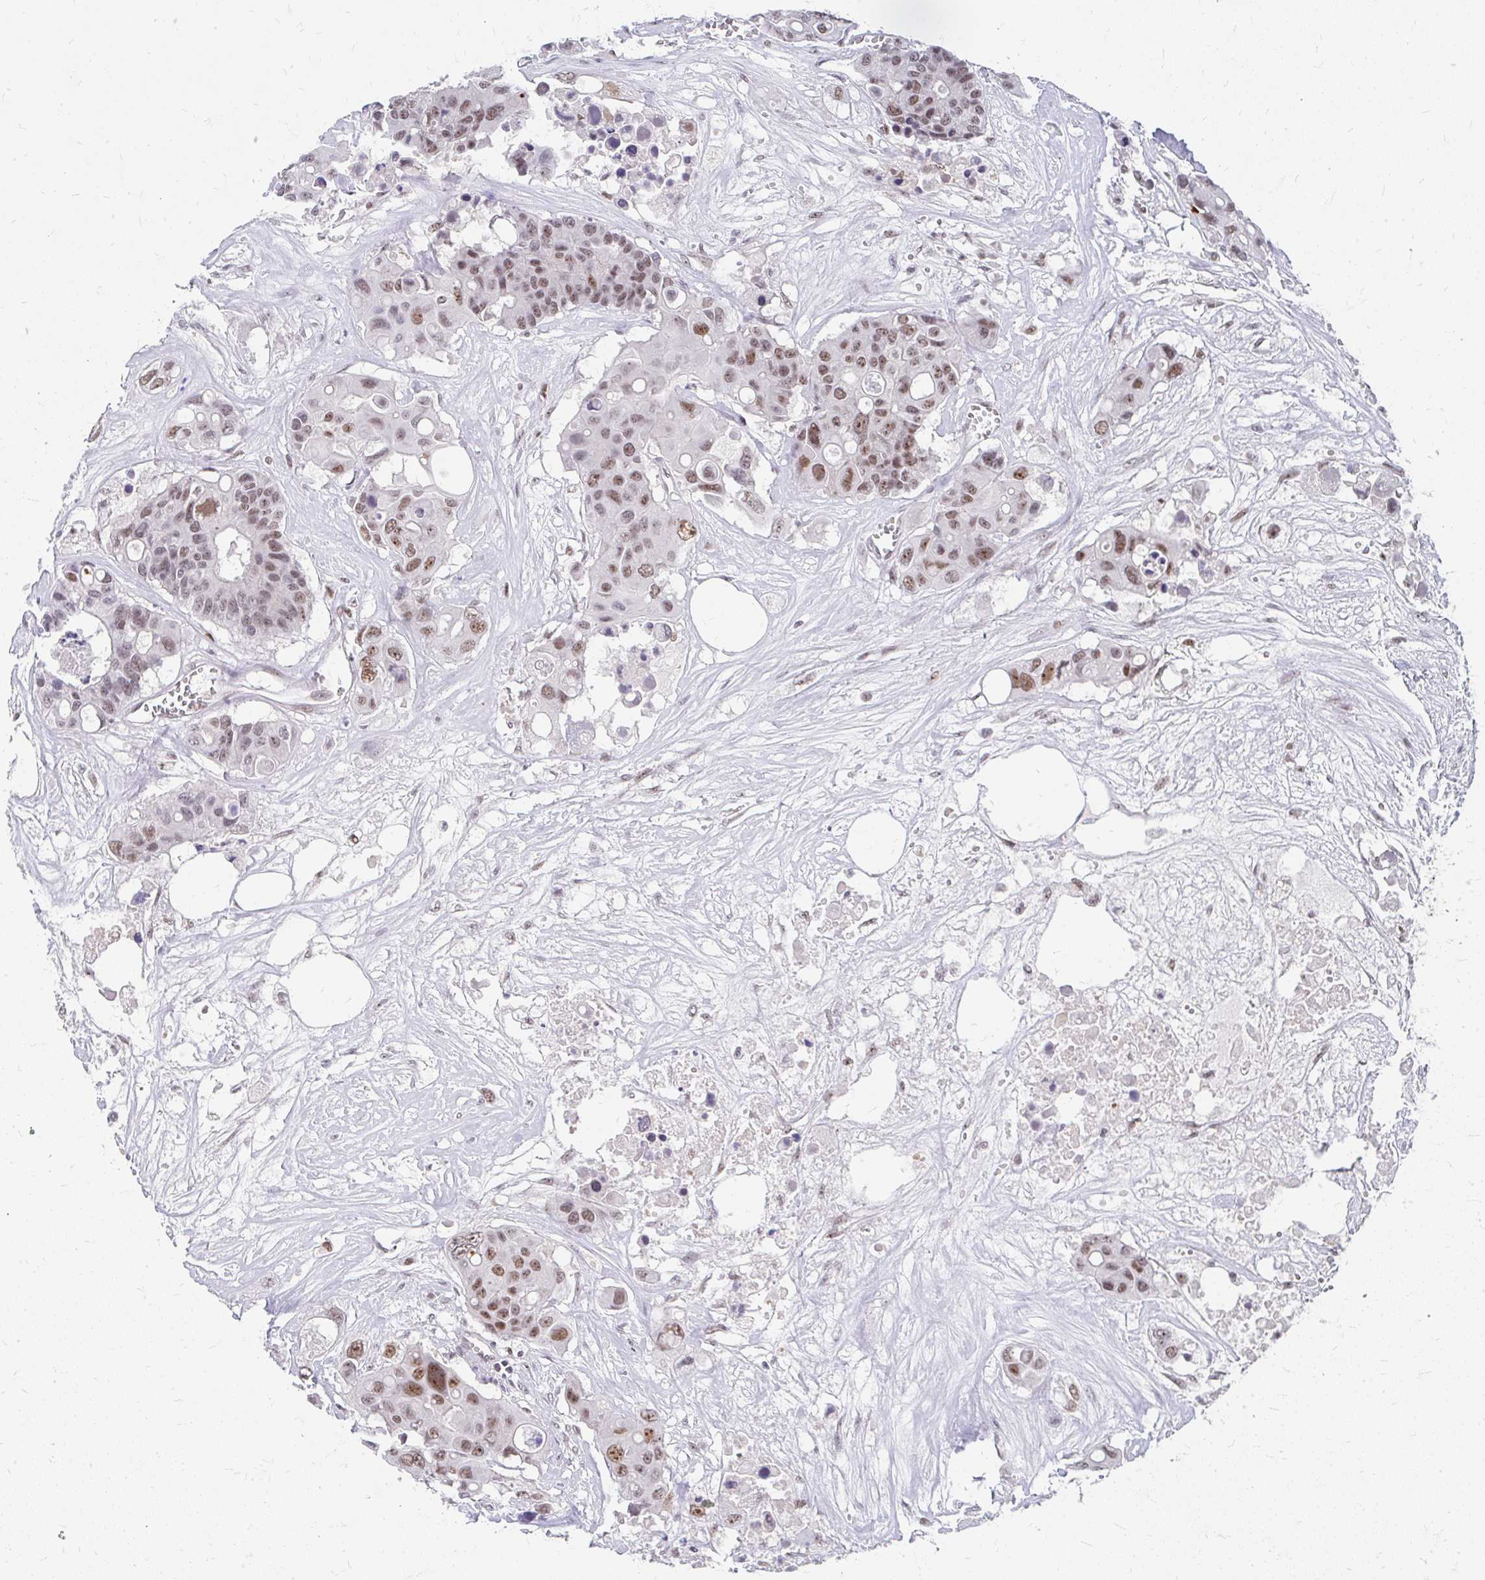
{"staining": {"intensity": "moderate", "quantity": ">75%", "location": "nuclear"}, "tissue": "colorectal cancer", "cell_type": "Tumor cells", "image_type": "cancer", "snomed": [{"axis": "morphology", "description": "Adenocarcinoma, NOS"}, {"axis": "topography", "description": "Colon"}], "caption": "Adenocarcinoma (colorectal) stained with a brown dye shows moderate nuclear positive staining in about >75% of tumor cells.", "gene": "GTF2H1", "patient": {"sex": "male", "age": 77}}